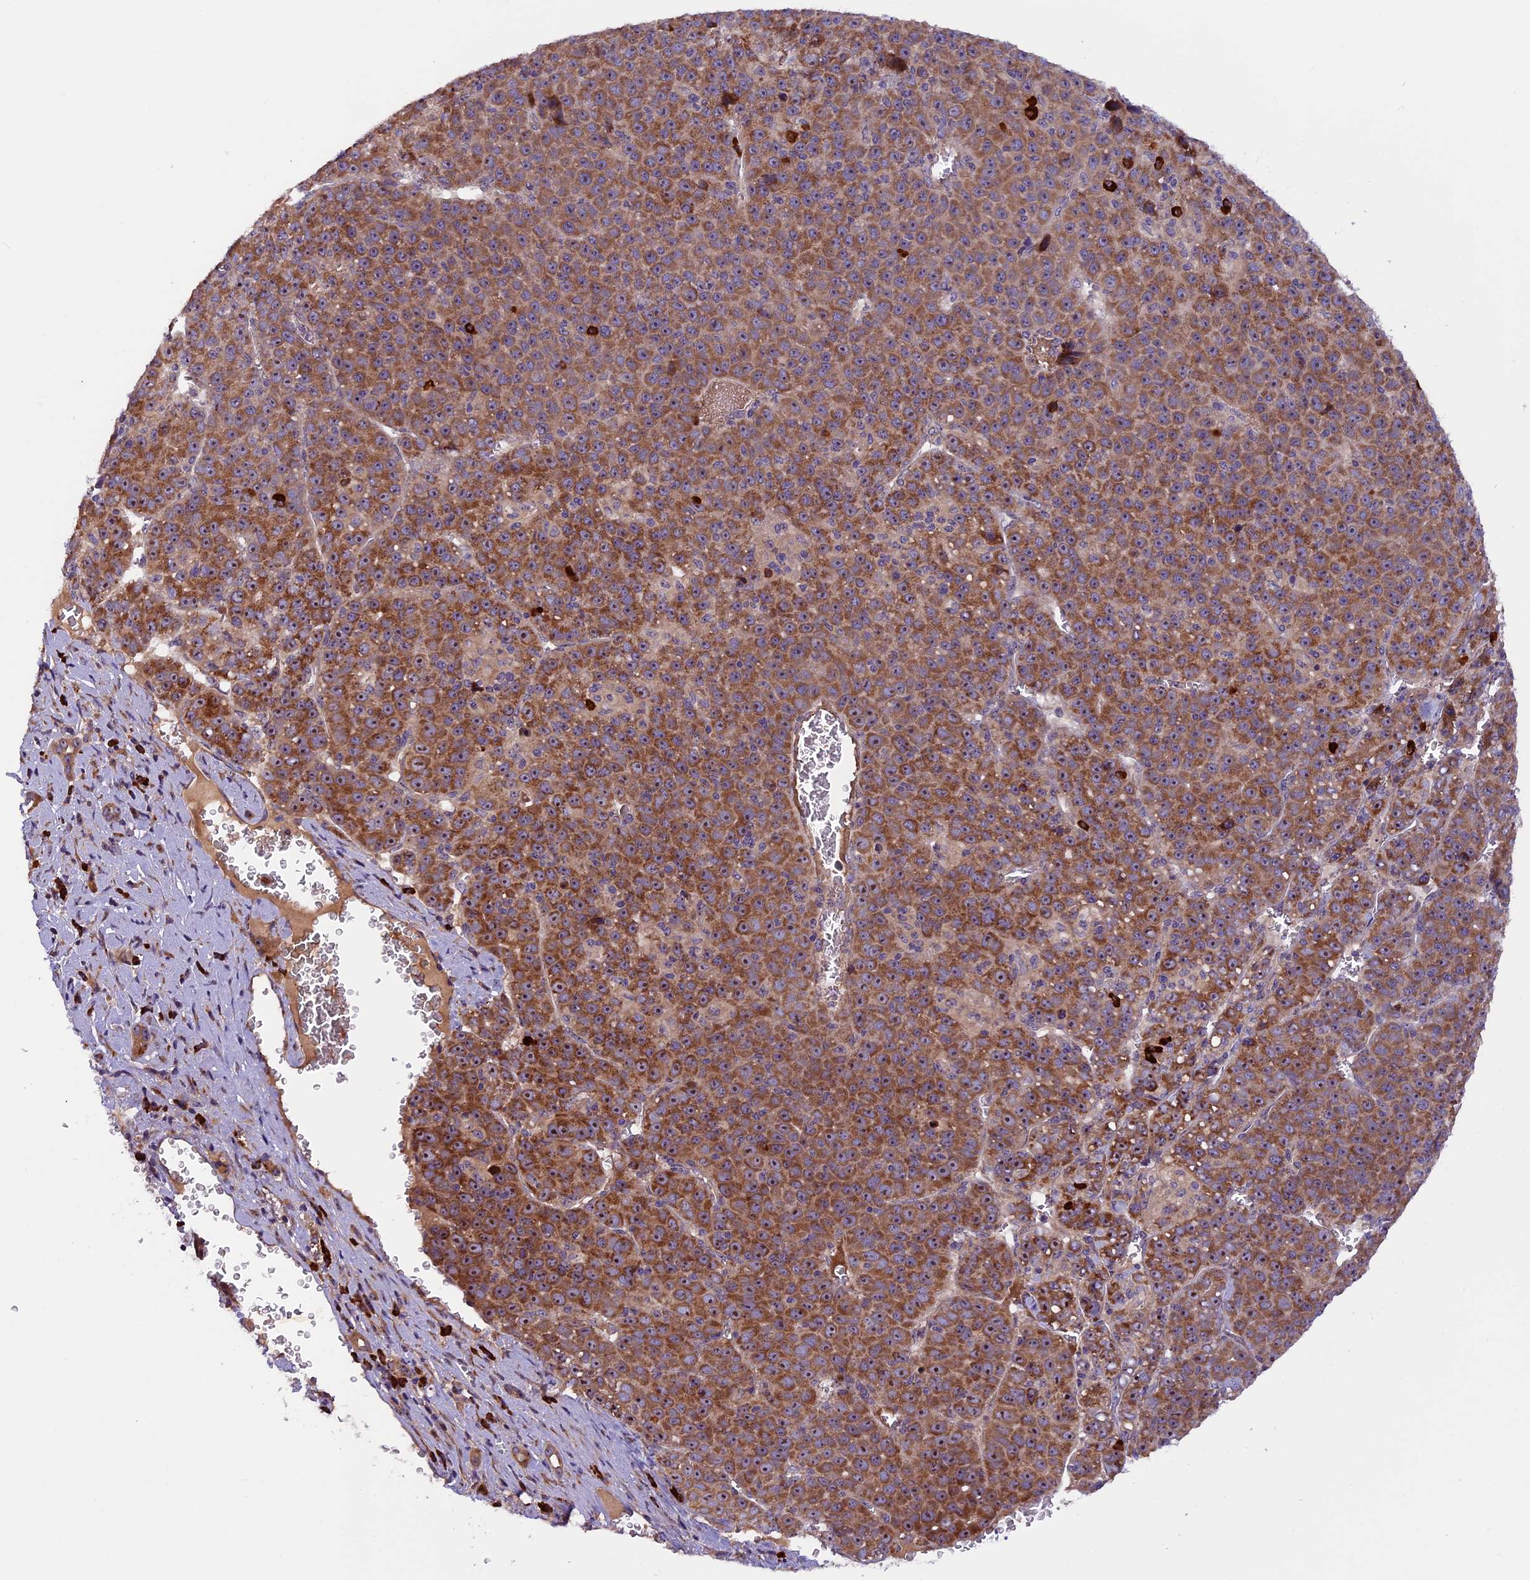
{"staining": {"intensity": "strong", "quantity": ">75%", "location": "cytoplasmic/membranous"}, "tissue": "liver cancer", "cell_type": "Tumor cells", "image_type": "cancer", "snomed": [{"axis": "morphology", "description": "Carcinoma, Hepatocellular, NOS"}, {"axis": "topography", "description": "Liver"}], "caption": "The histopathology image demonstrates a brown stain indicating the presence of a protein in the cytoplasmic/membranous of tumor cells in hepatocellular carcinoma (liver). Immunohistochemistry (ihc) stains the protein in brown and the nuclei are stained blue.", "gene": "FRY", "patient": {"sex": "female", "age": 53}}